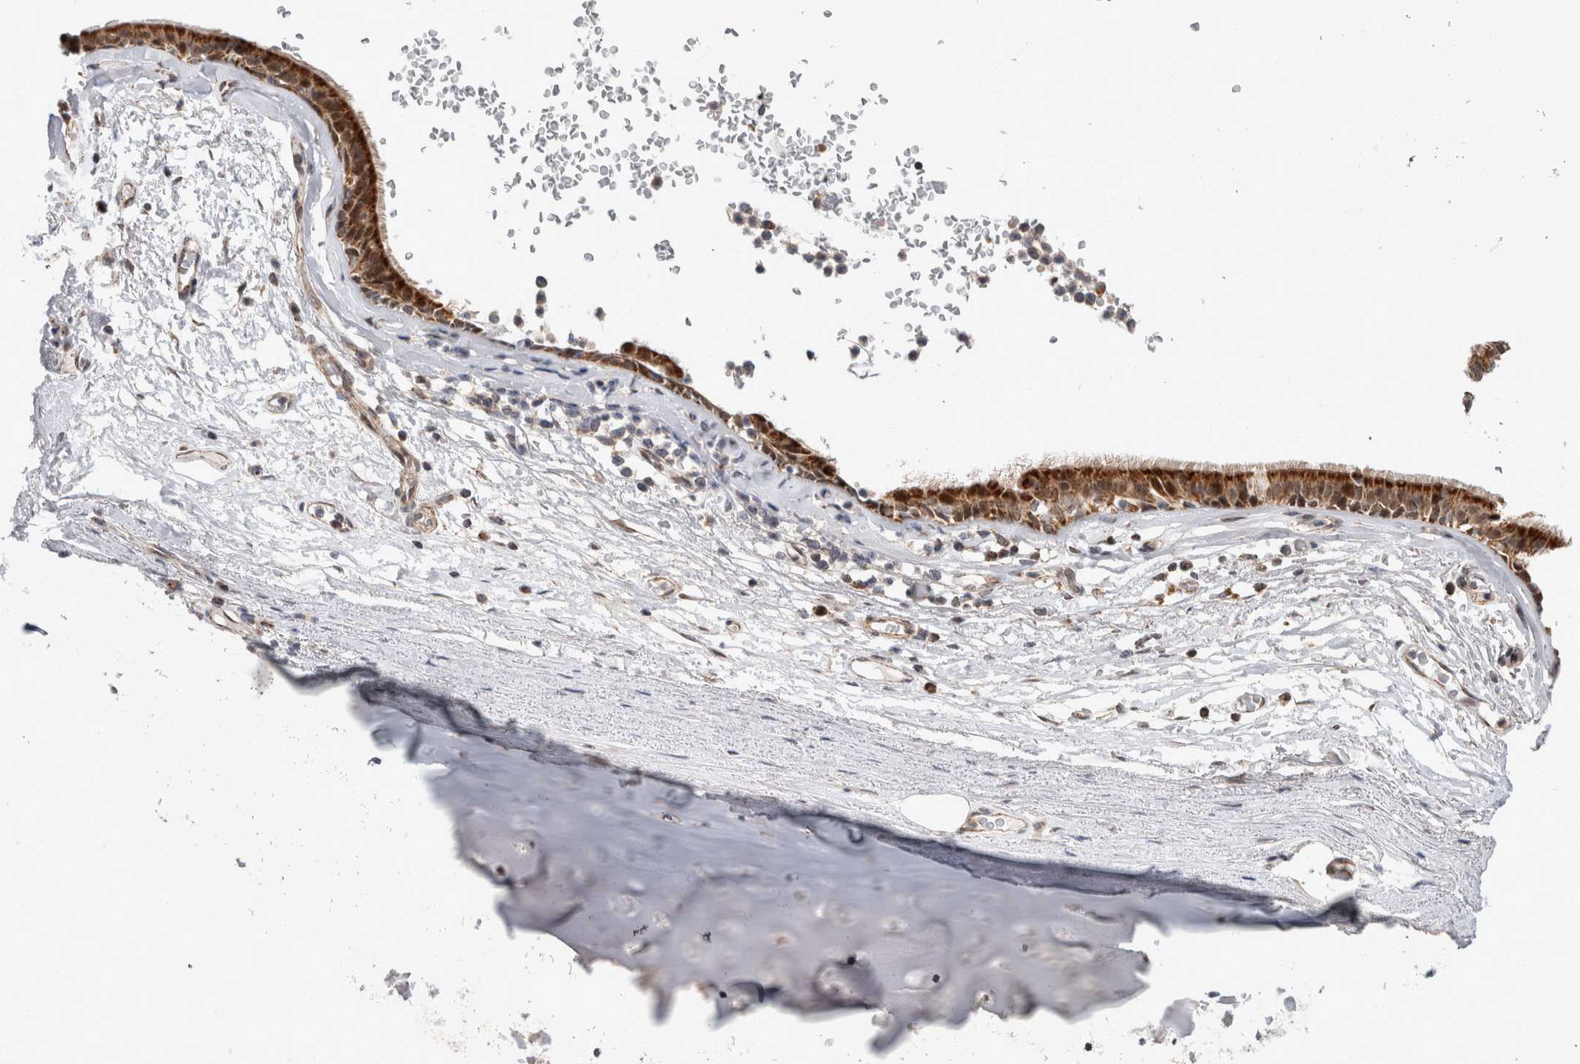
{"staining": {"intensity": "weak", "quantity": "25%-75%", "location": "cytoplasmic/membranous"}, "tissue": "adipose tissue", "cell_type": "Adipocytes", "image_type": "normal", "snomed": [{"axis": "morphology", "description": "Normal tissue, NOS"}, {"axis": "topography", "description": "Cartilage tissue"}], "caption": "Immunohistochemical staining of benign human adipose tissue reveals weak cytoplasmic/membranous protein expression in approximately 25%-75% of adipocytes. The staining was performed using DAB to visualize the protein expression in brown, while the nuclei were stained in blue with hematoxylin (Magnification: 20x).", "gene": "MRPL37", "patient": {"sex": "female", "age": 63}}